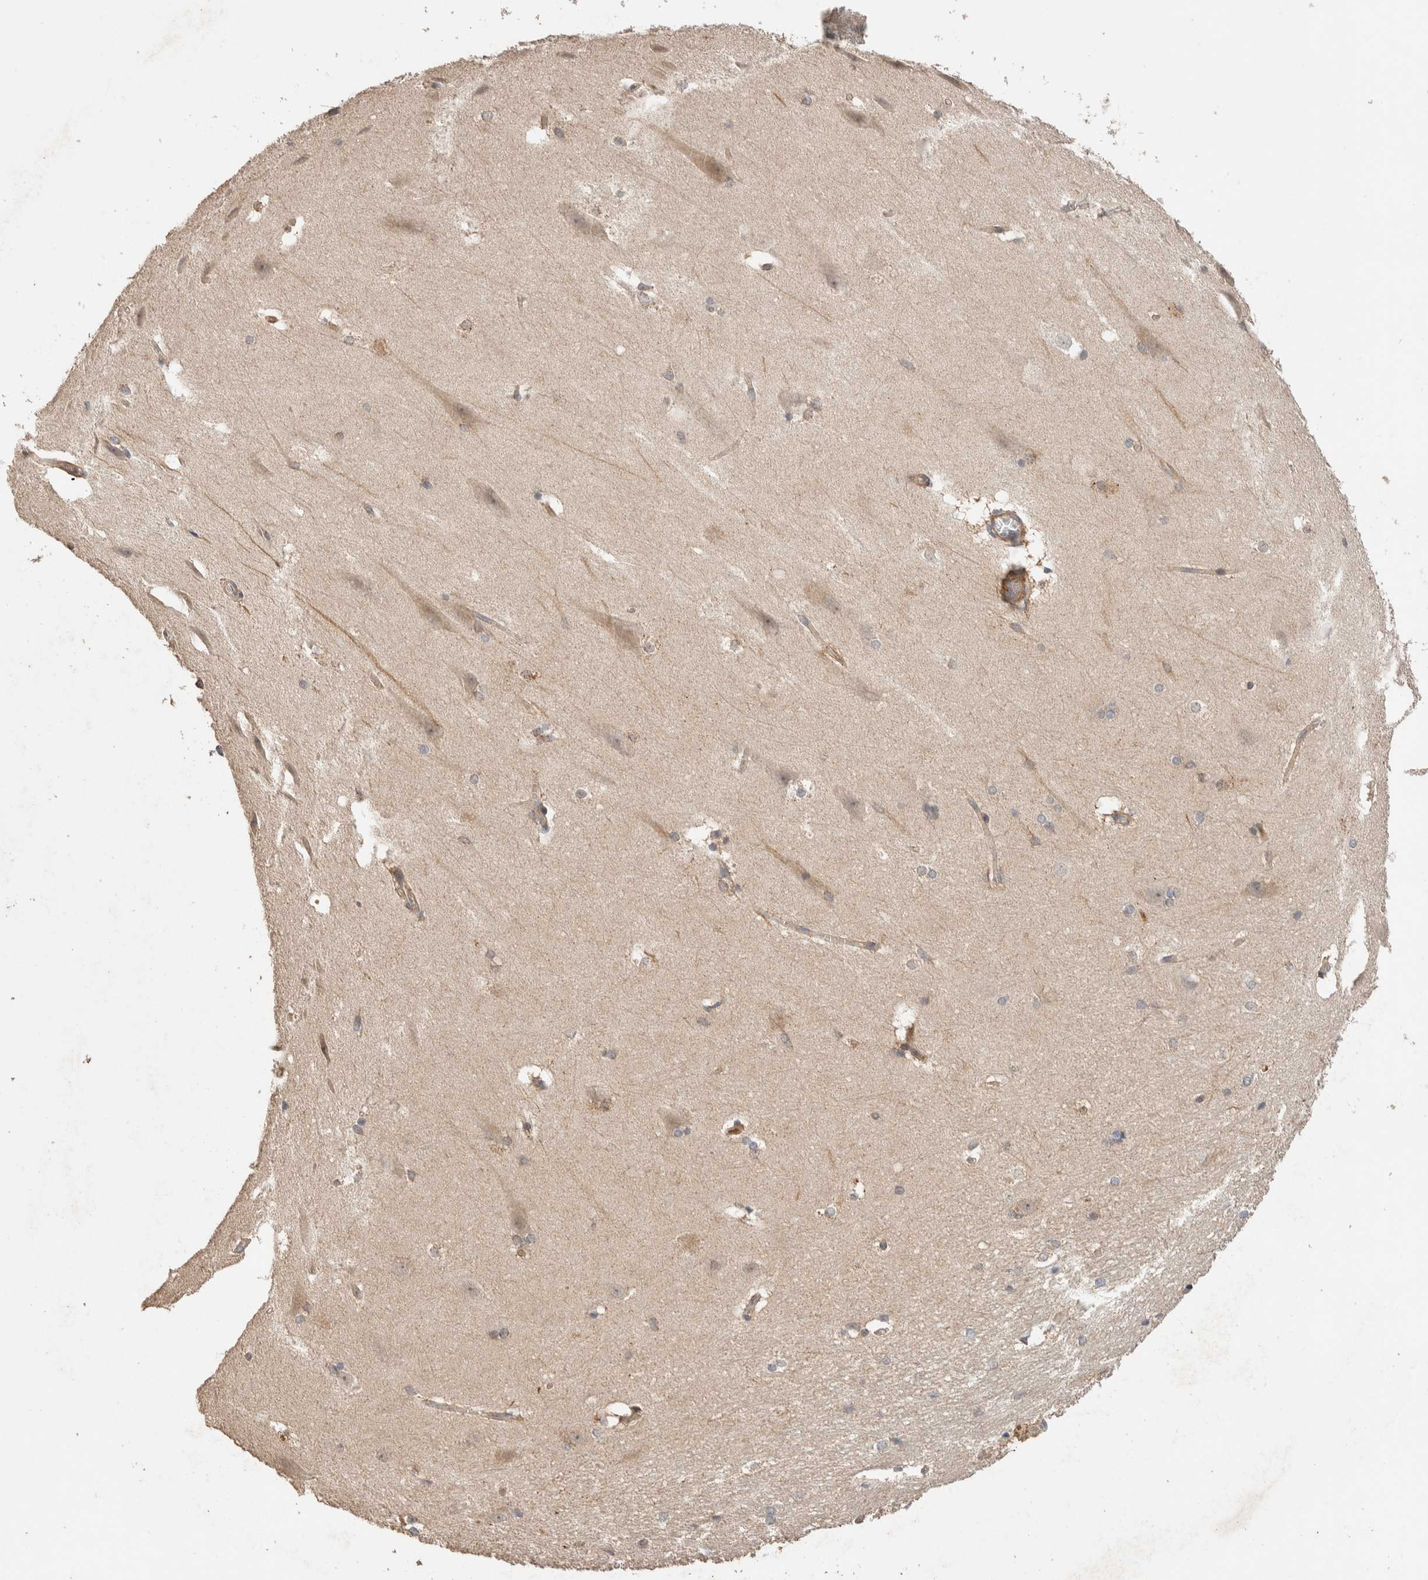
{"staining": {"intensity": "weak", "quantity": "<25%", "location": "cytoplasmic/membranous"}, "tissue": "hippocampus", "cell_type": "Glial cells", "image_type": "normal", "snomed": [{"axis": "morphology", "description": "Normal tissue, NOS"}, {"axis": "topography", "description": "Hippocampus"}], "caption": "The histopathology image demonstrates no staining of glial cells in benign hippocampus.", "gene": "WDR91", "patient": {"sex": "female", "age": 19}}